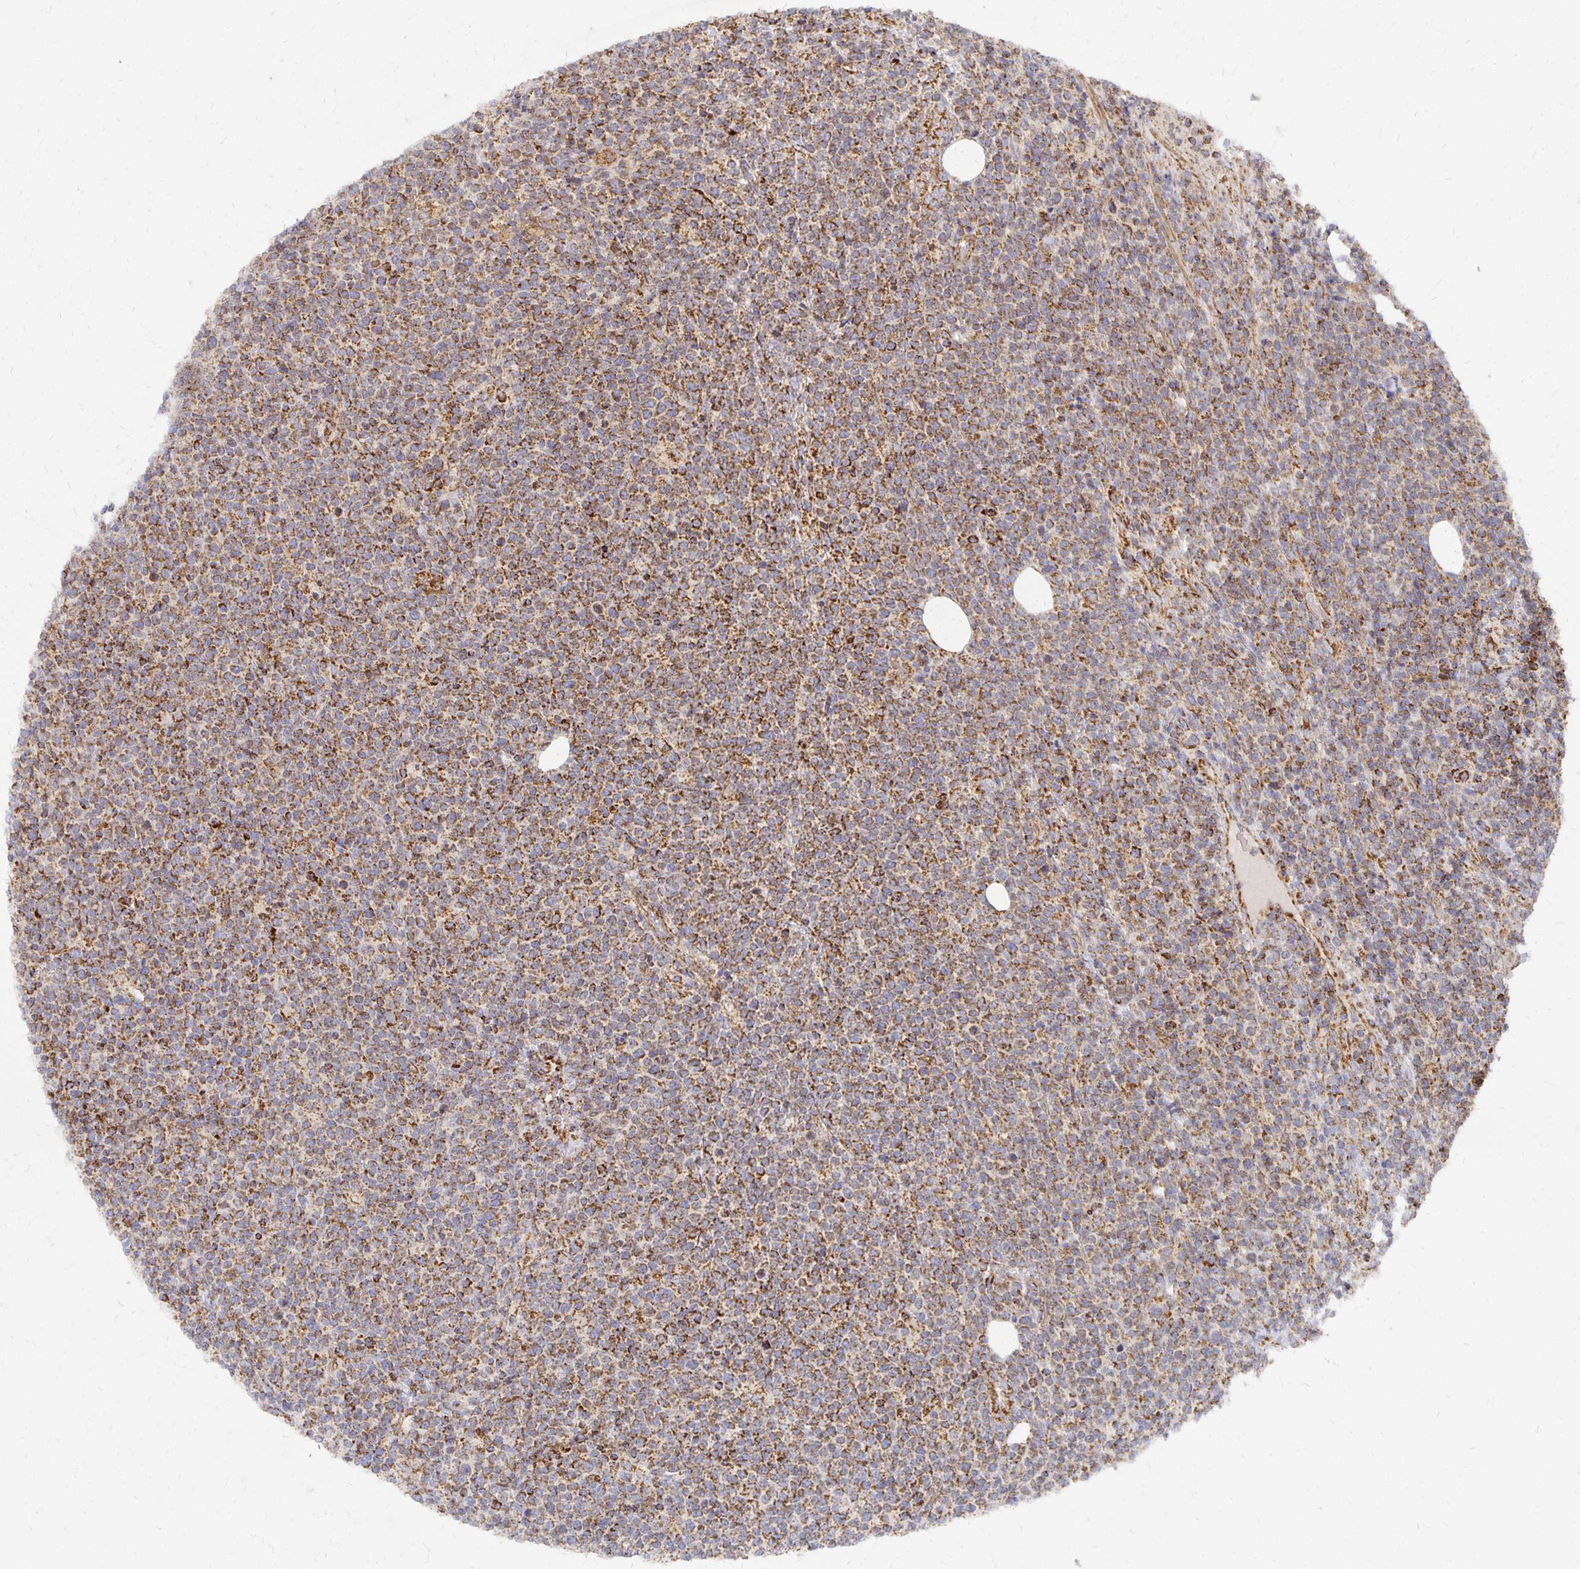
{"staining": {"intensity": "strong", "quantity": ">75%", "location": "cytoplasmic/membranous"}, "tissue": "lymphoma", "cell_type": "Tumor cells", "image_type": "cancer", "snomed": [{"axis": "morphology", "description": "Malignant lymphoma, non-Hodgkin's type, High grade"}, {"axis": "topography", "description": "Lymph node"}], "caption": "A high-resolution micrograph shows immunohistochemistry (IHC) staining of high-grade malignant lymphoma, non-Hodgkin's type, which demonstrates strong cytoplasmic/membranous expression in about >75% of tumor cells.", "gene": "STOML2", "patient": {"sex": "male", "age": 61}}